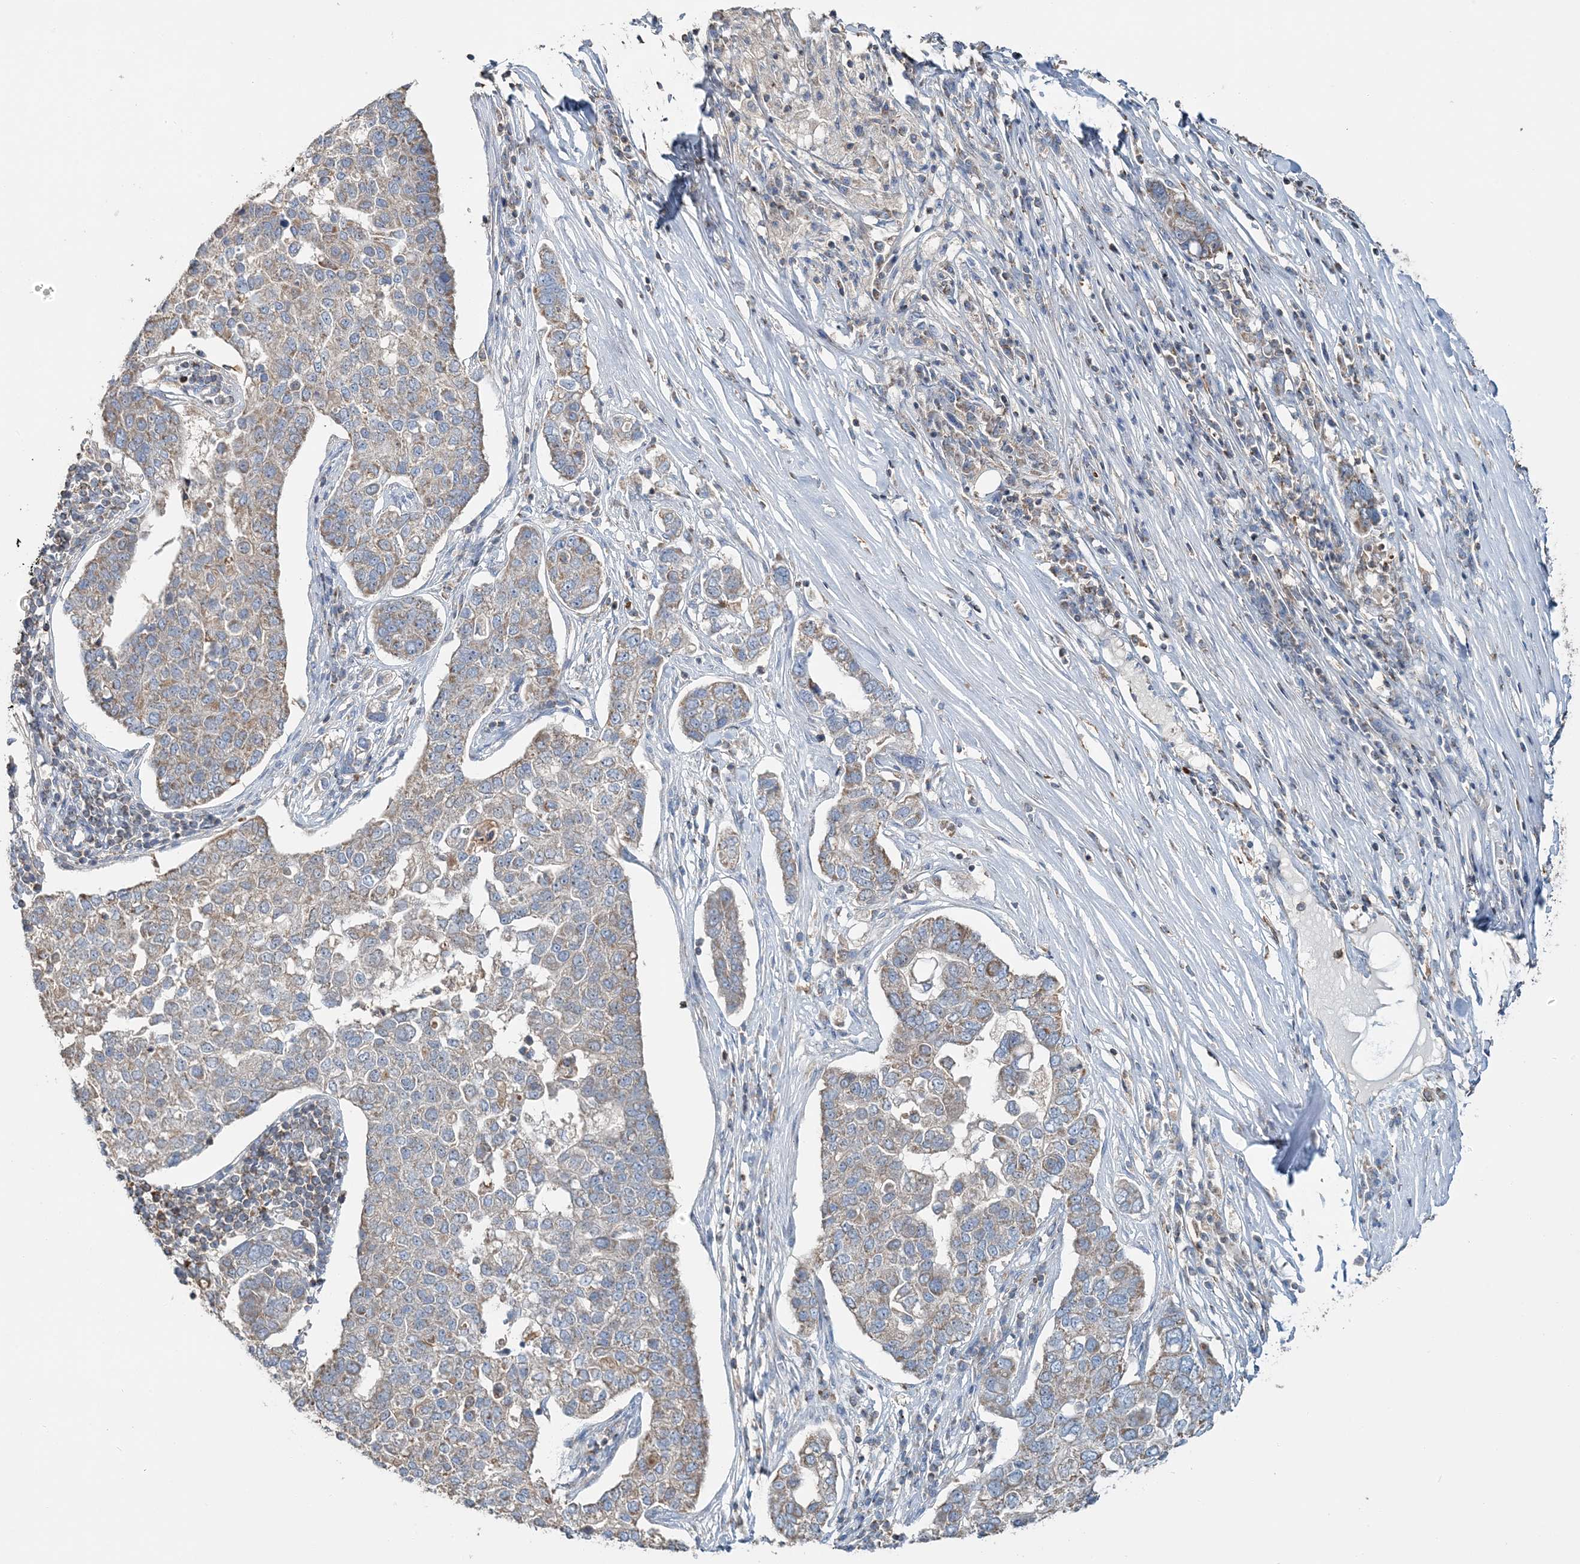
{"staining": {"intensity": "moderate", "quantity": "25%-75%", "location": "cytoplasmic/membranous"}, "tissue": "pancreatic cancer", "cell_type": "Tumor cells", "image_type": "cancer", "snomed": [{"axis": "morphology", "description": "Adenocarcinoma, NOS"}, {"axis": "topography", "description": "Pancreas"}], "caption": "Moderate cytoplasmic/membranous expression for a protein is identified in about 25%-75% of tumor cells of adenocarcinoma (pancreatic) using IHC.", "gene": "TMLHE", "patient": {"sex": "female", "age": 61}}